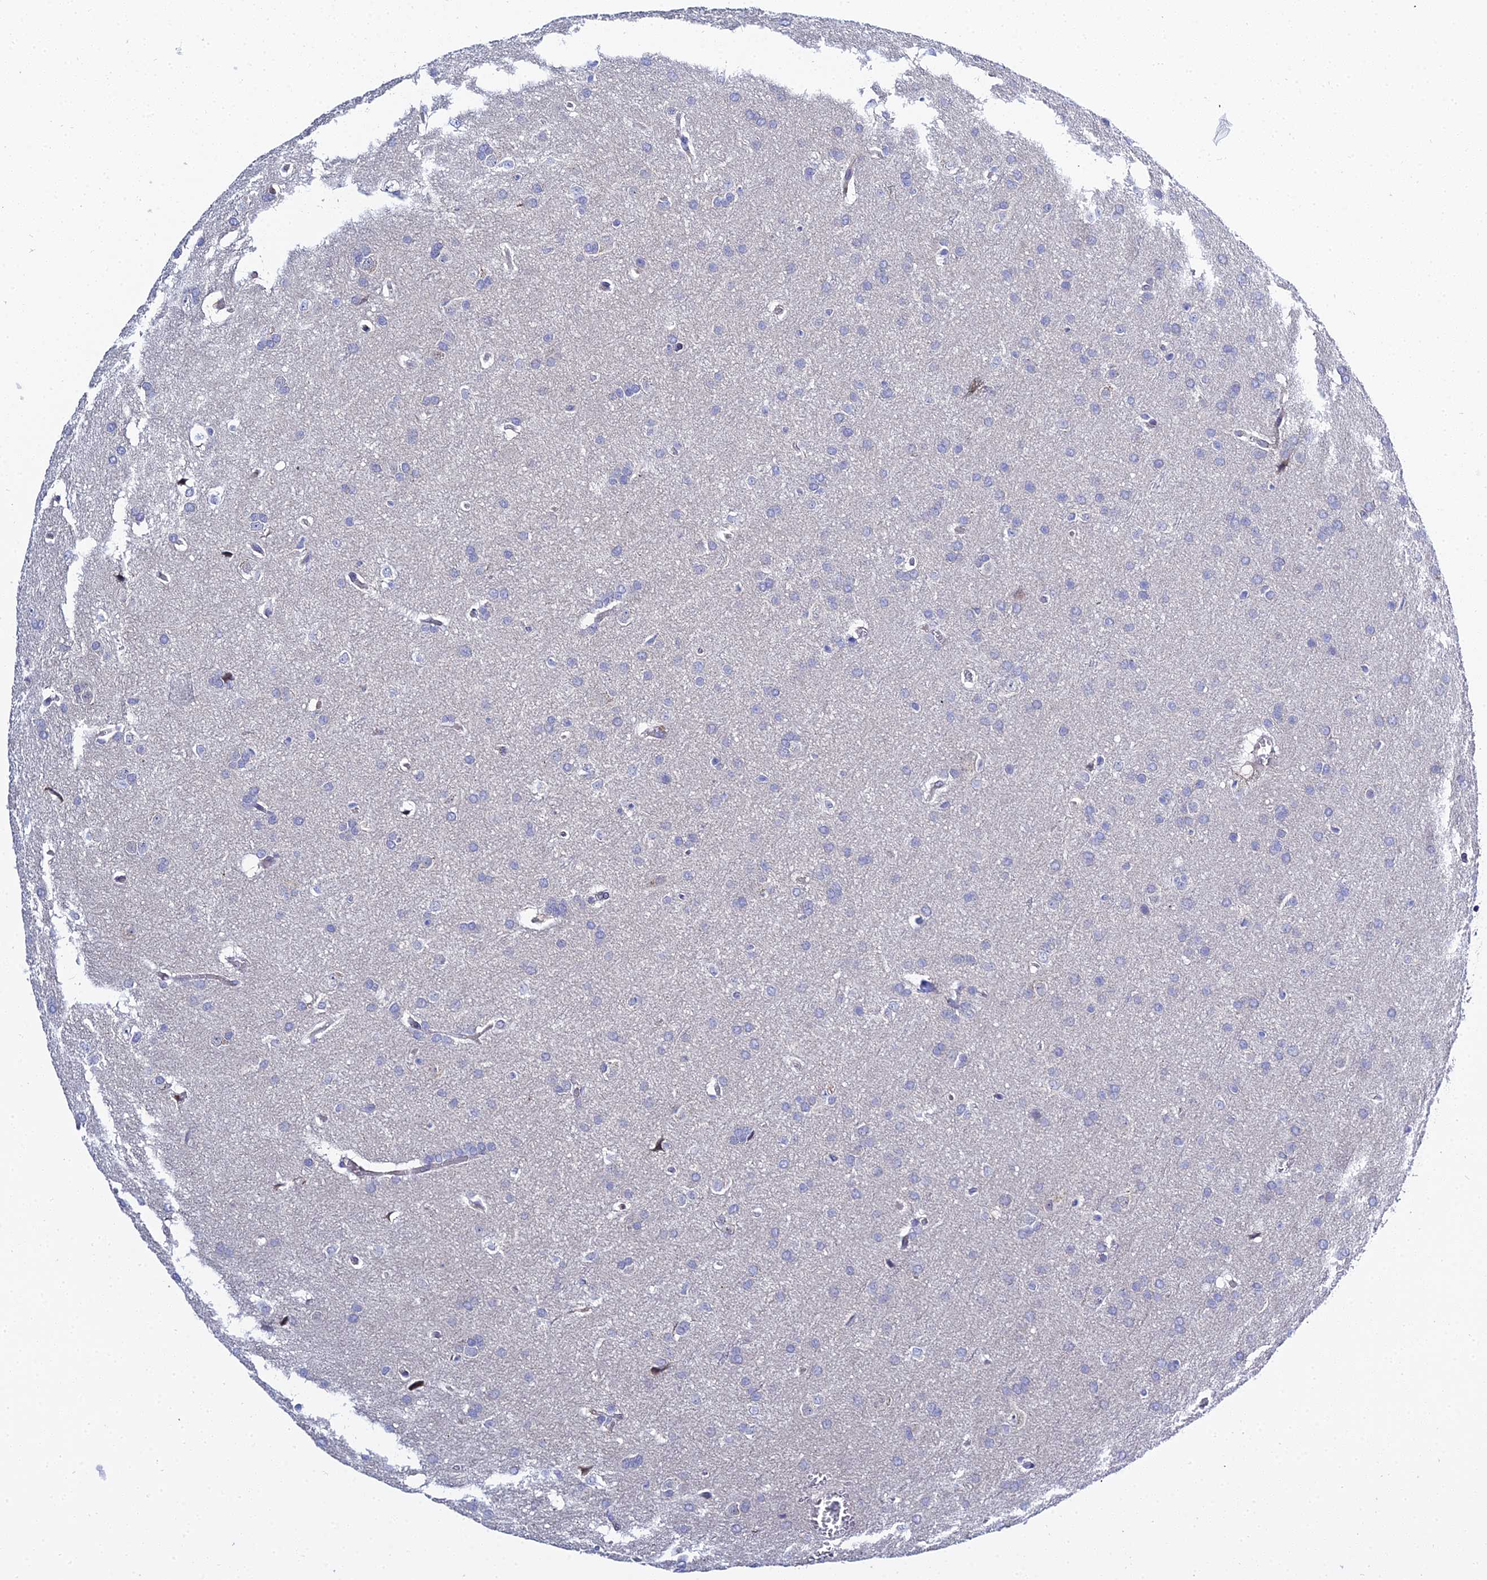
{"staining": {"intensity": "negative", "quantity": "none", "location": "none"}, "tissue": "glioma", "cell_type": "Tumor cells", "image_type": "cancer", "snomed": [{"axis": "morphology", "description": "Glioma, malignant, Low grade"}, {"axis": "topography", "description": "Brain"}], "caption": "The photomicrograph reveals no staining of tumor cells in glioma.", "gene": "APOBEC3H", "patient": {"sex": "female", "age": 32}}